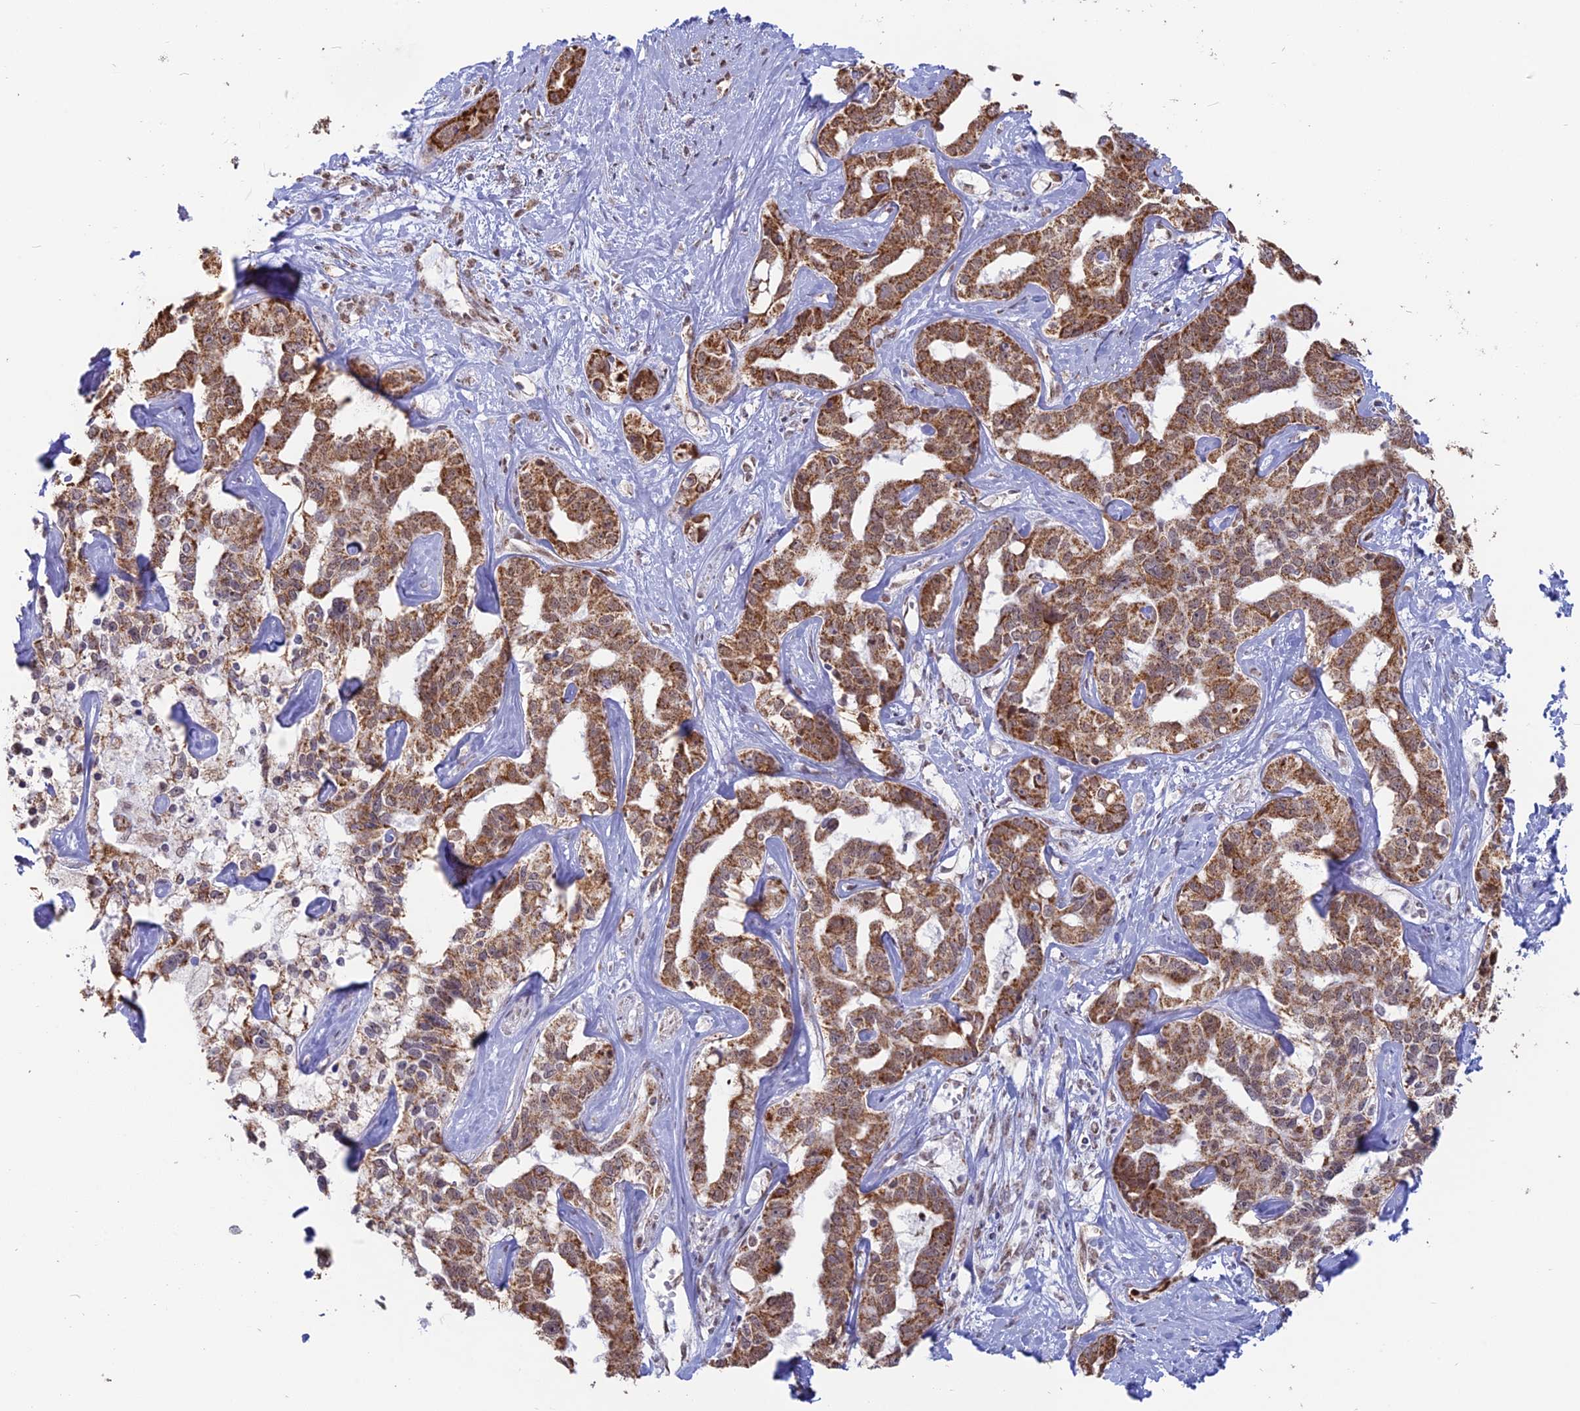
{"staining": {"intensity": "moderate", "quantity": ">75%", "location": "cytoplasmic/membranous"}, "tissue": "liver cancer", "cell_type": "Tumor cells", "image_type": "cancer", "snomed": [{"axis": "morphology", "description": "Cholangiocarcinoma"}, {"axis": "topography", "description": "Liver"}], "caption": "A micrograph showing moderate cytoplasmic/membranous staining in approximately >75% of tumor cells in cholangiocarcinoma (liver), as visualized by brown immunohistochemical staining.", "gene": "ARHGAP40", "patient": {"sex": "male", "age": 59}}